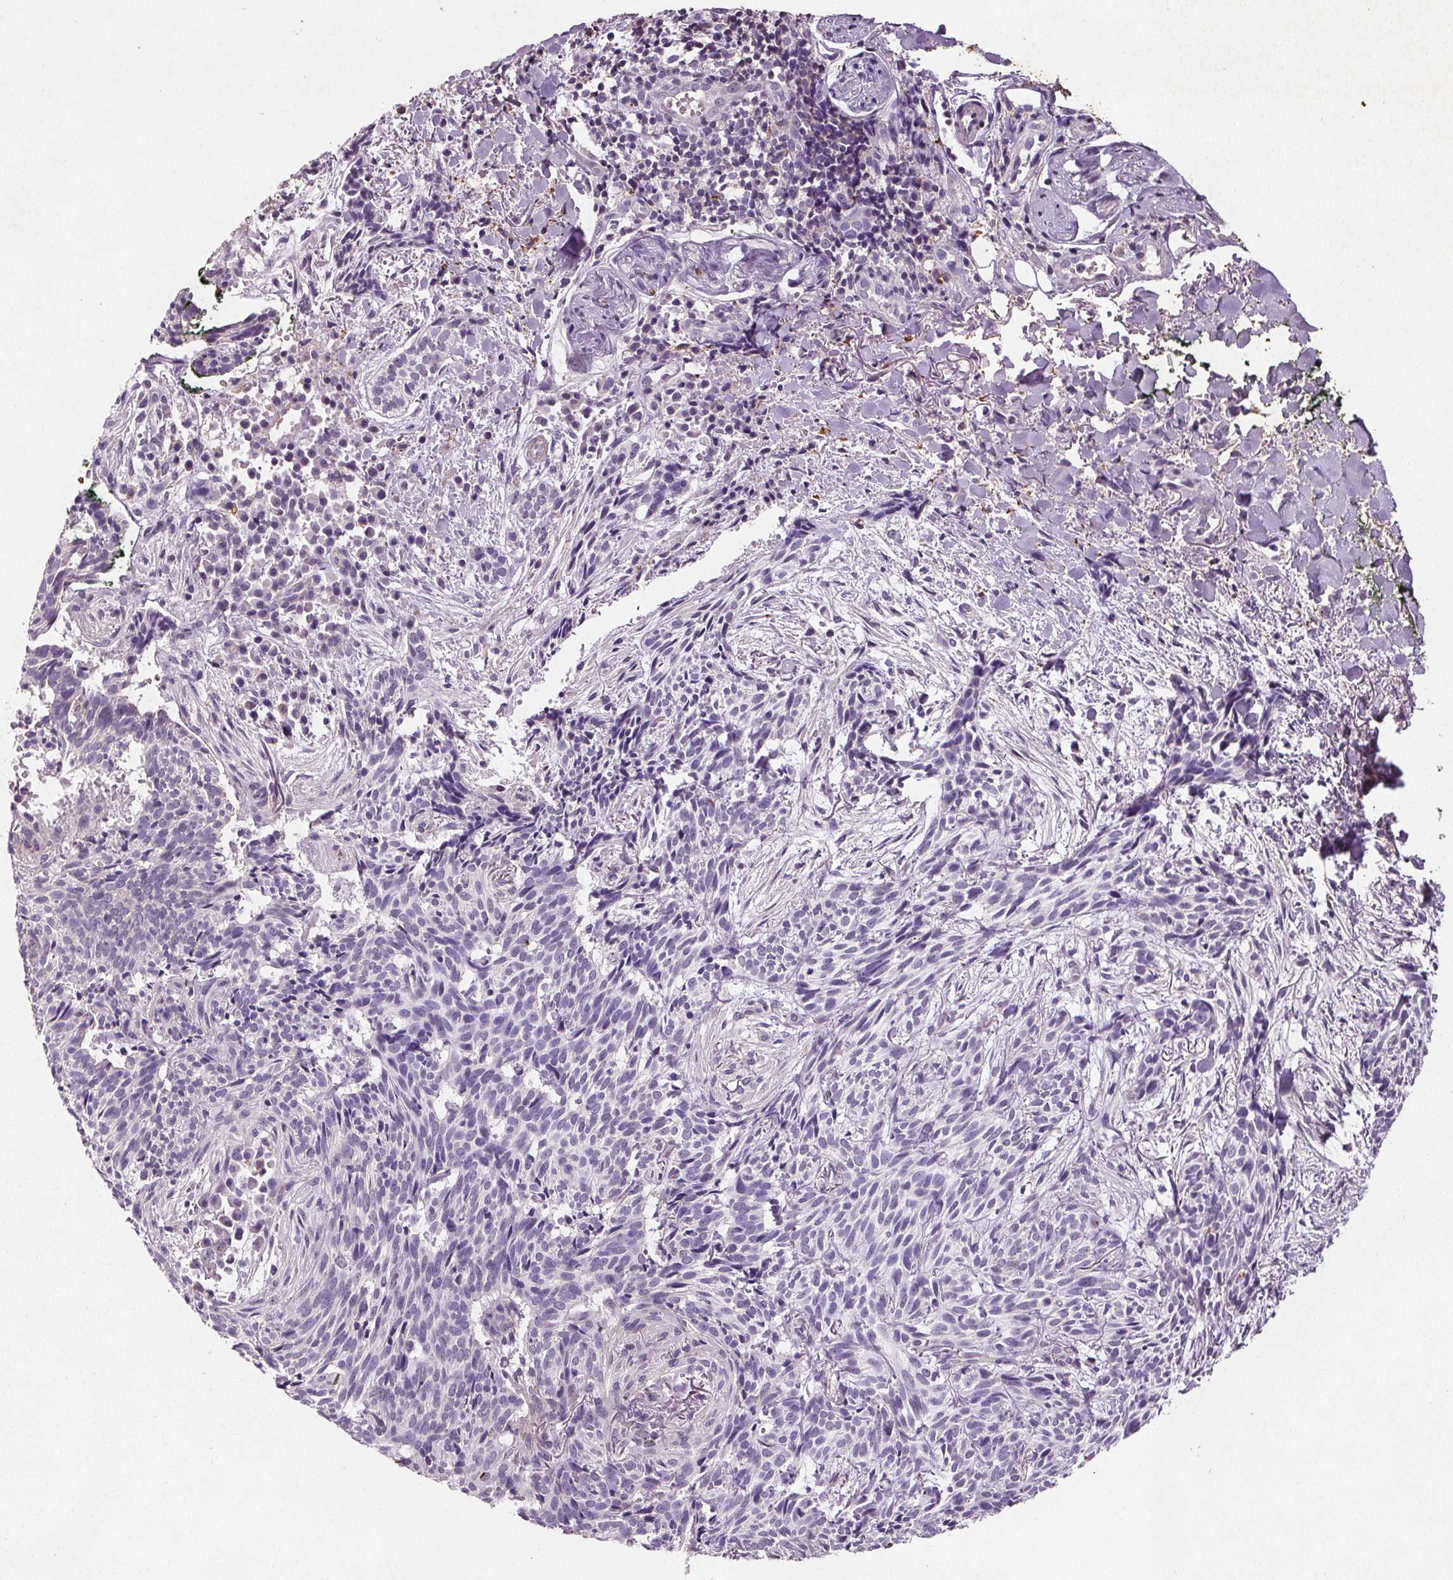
{"staining": {"intensity": "negative", "quantity": "none", "location": "none"}, "tissue": "skin cancer", "cell_type": "Tumor cells", "image_type": "cancer", "snomed": [{"axis": "morphology", "description": "Basal cell carcinoma"}, {"axis": "topography", "description": "Skin"}], "caption": "Basal cell carcinoma (skin) was stained to show a protein in brown. There is no significant expression in tumor cells.", "gene": "C19orf84", "patient": {"sex": "male", "age": 71}}